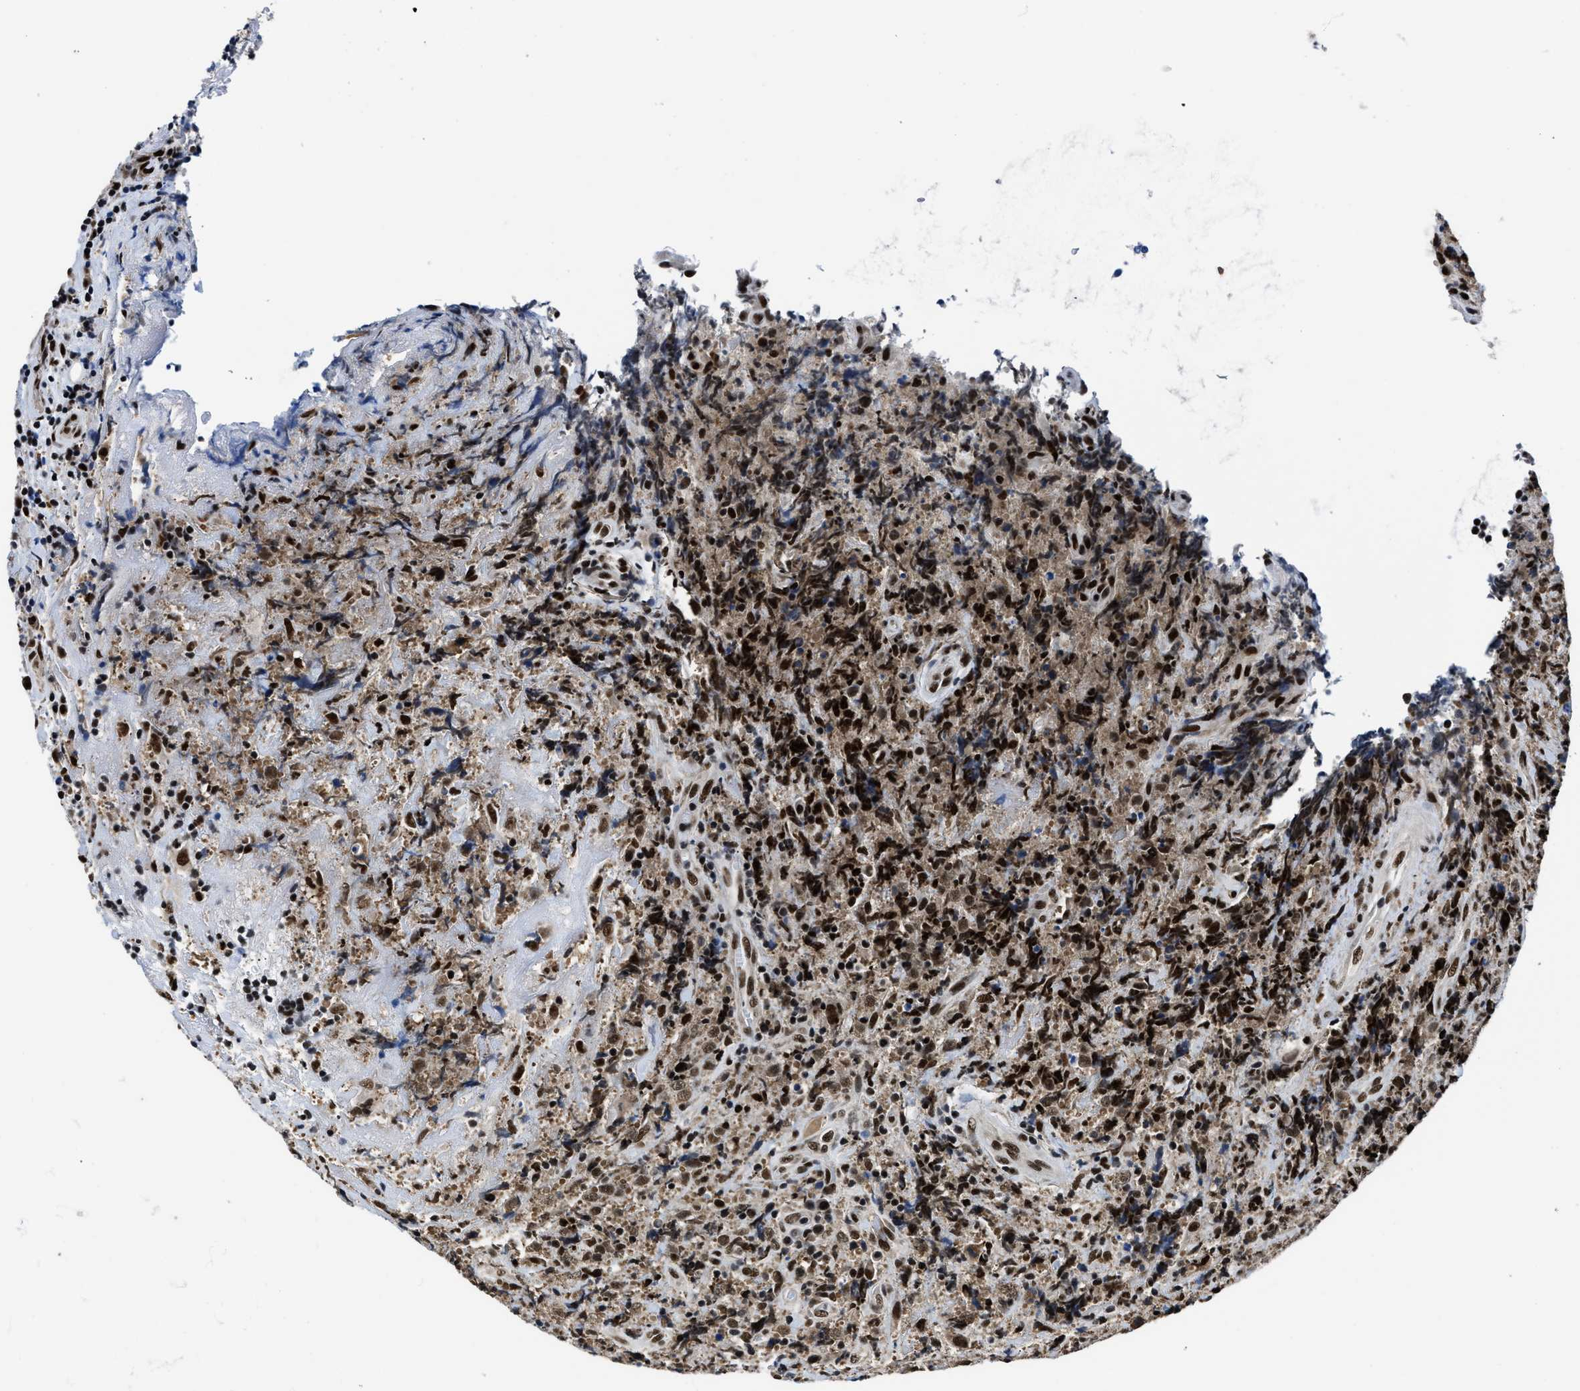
{"staining": {"intensity": "moderate", "quantity": ">75%", "location": "nuclear"}, "tissue": "lymphoma", "cell_type": "Tumor cells", "image_type": "cancer", "snomed": [{"axis": "morphology", "description": "Malignant lymphoma, non-Hodgkin's type, High grade"}, {"axis": "topography", "description": "Tonsil"}], "caption": "Immunohistochemical staining of malignant lymphoma, non-Hodgkin's type (high-grade) demonstrates moderate nuclear protein positivity in approximately >75% of tumor cells.", "gene": "HNRNPH2", "patient": {"sex": "female", "age": 36}}